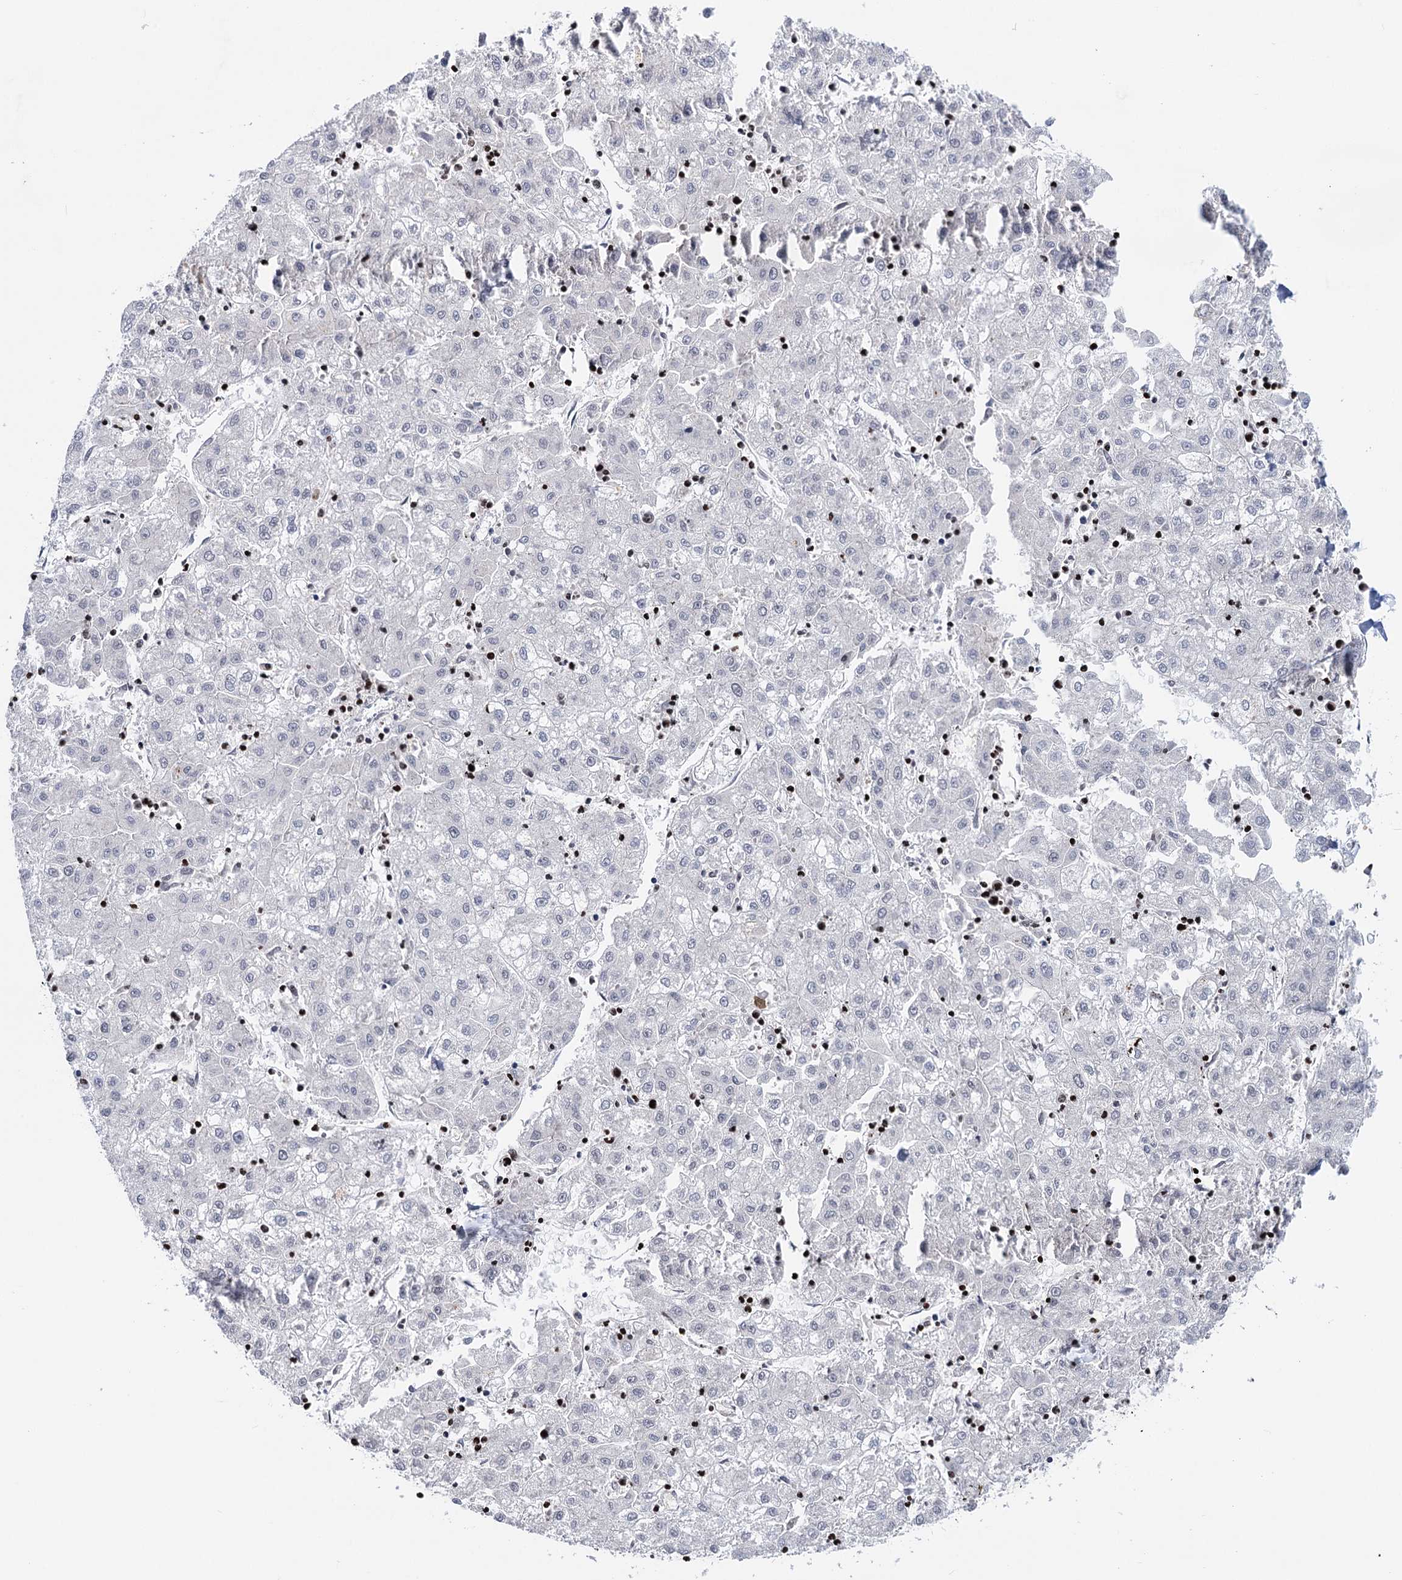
{"staining": {"intensity": "negative", "quantity": "none", "location": "none"}, "tissue": "liver cancer", "cell_type": "Tumor cells", "image_type": "cancer", "snomed": [{"axis": "morphology", "description": "Carcinoma, Hepatocellular, NOS"}, {"axis": "topography", "description": "Liver"}], "caption": "An immunohistochemistry micrograph of liver cancer (hepatocellular carcinoma) is shown. There is no staining in tumor cells of liver cancer (hepatocellular carcinoma).", "gene": "ZCCHC10", "patient": {"sex": "male", "age": 72}}